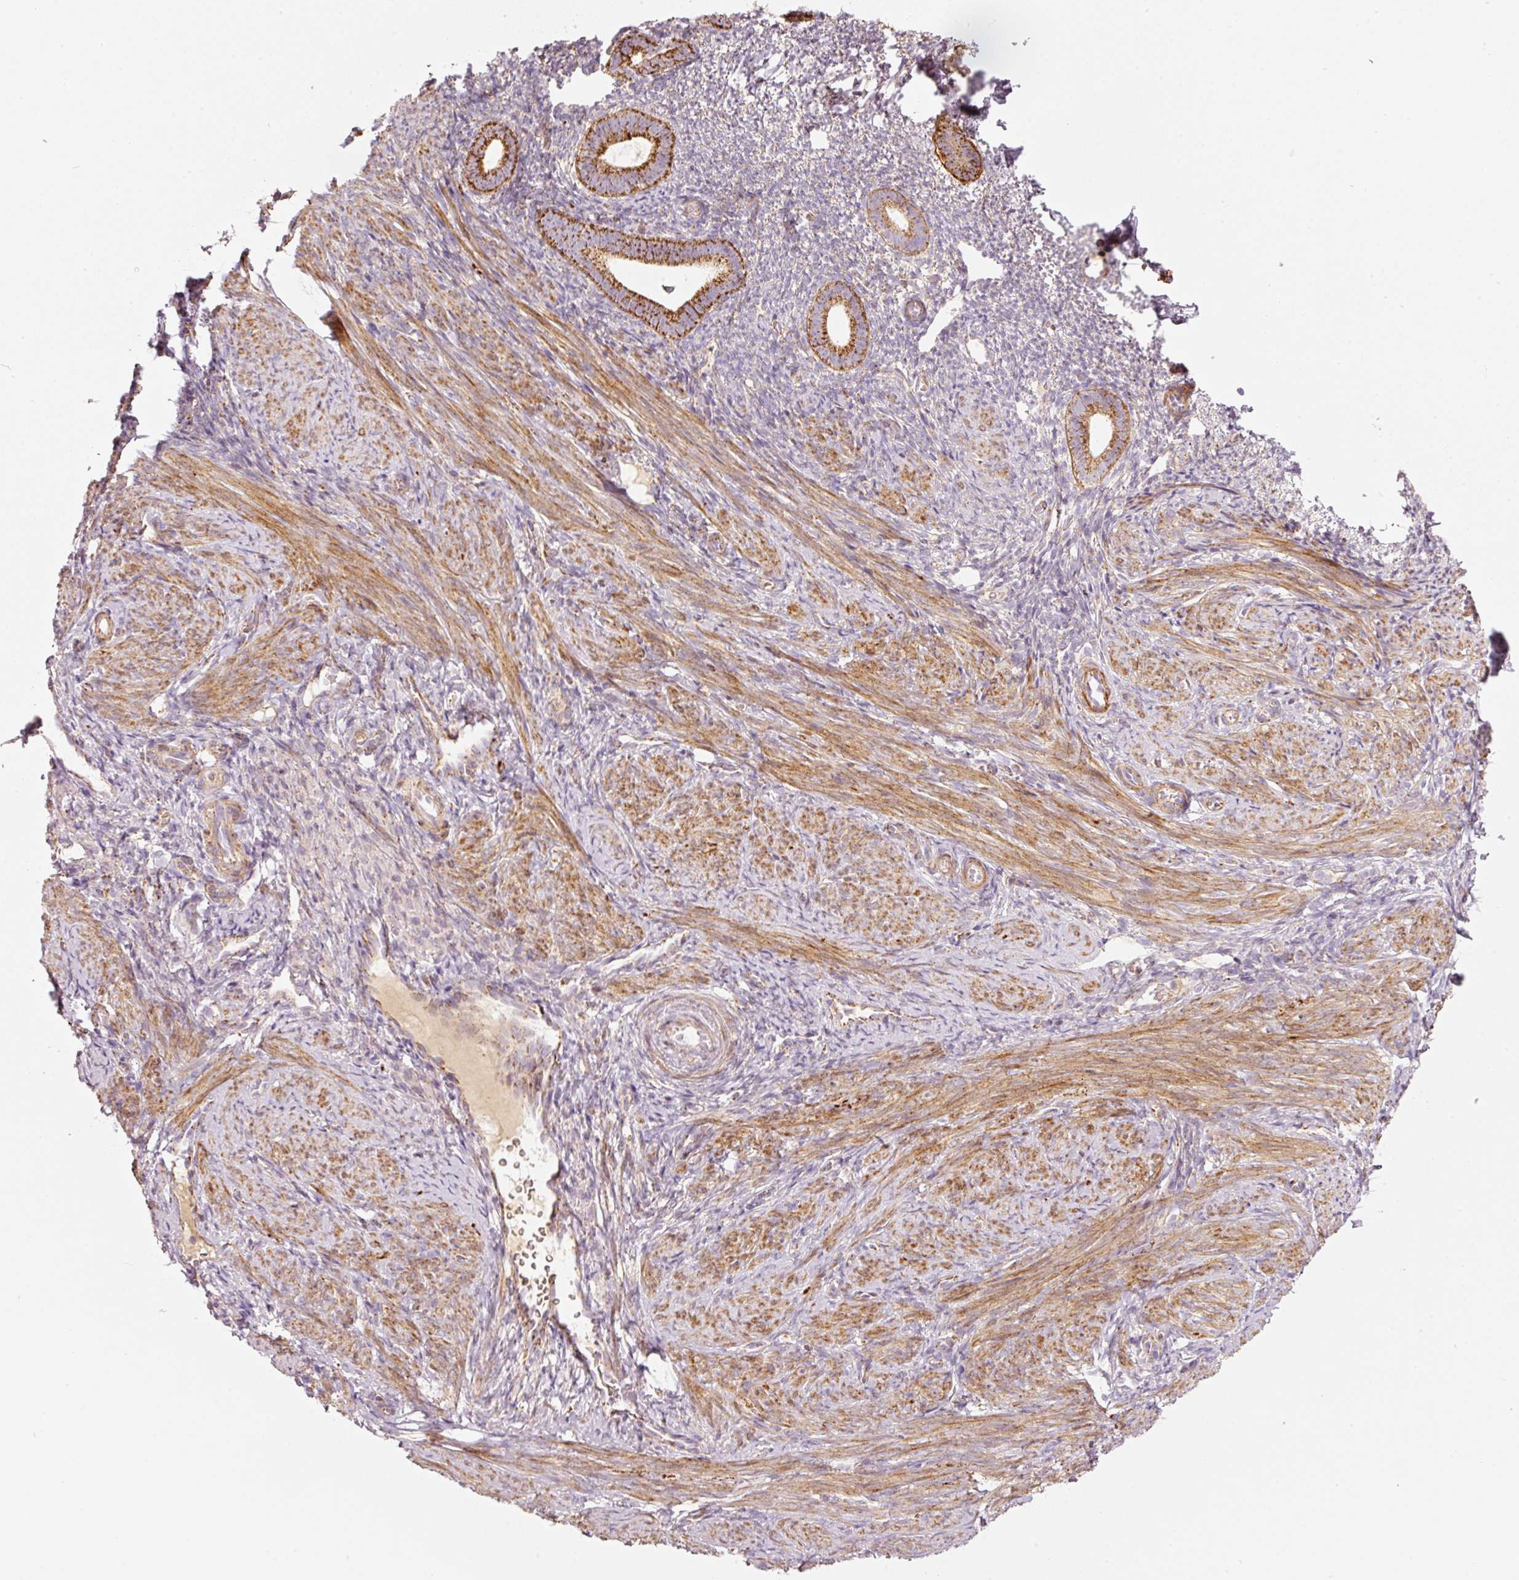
{"staining": {"intensity": "moderate", "quantity": "<25%", "location": "cytoplasmic/membranous"}, "tissue": "endometrium", "cell_type": "Cells in endometrial stroma", "image_type": "normal", "snomed": [{"axis": "morphology", "description": "Normal tissue, NOS"}, {"axis": "topography", "description": "Endometrium"}], "caption": "About <25% of cells in endometrial stroma in unremarkable human endometrium show moderate cytoplasmic/membranous protein positivity as visualized by brown immunohistochemical staining.", "gene": "C17orf98", "patient": {"sex": "female", "age": 39}}